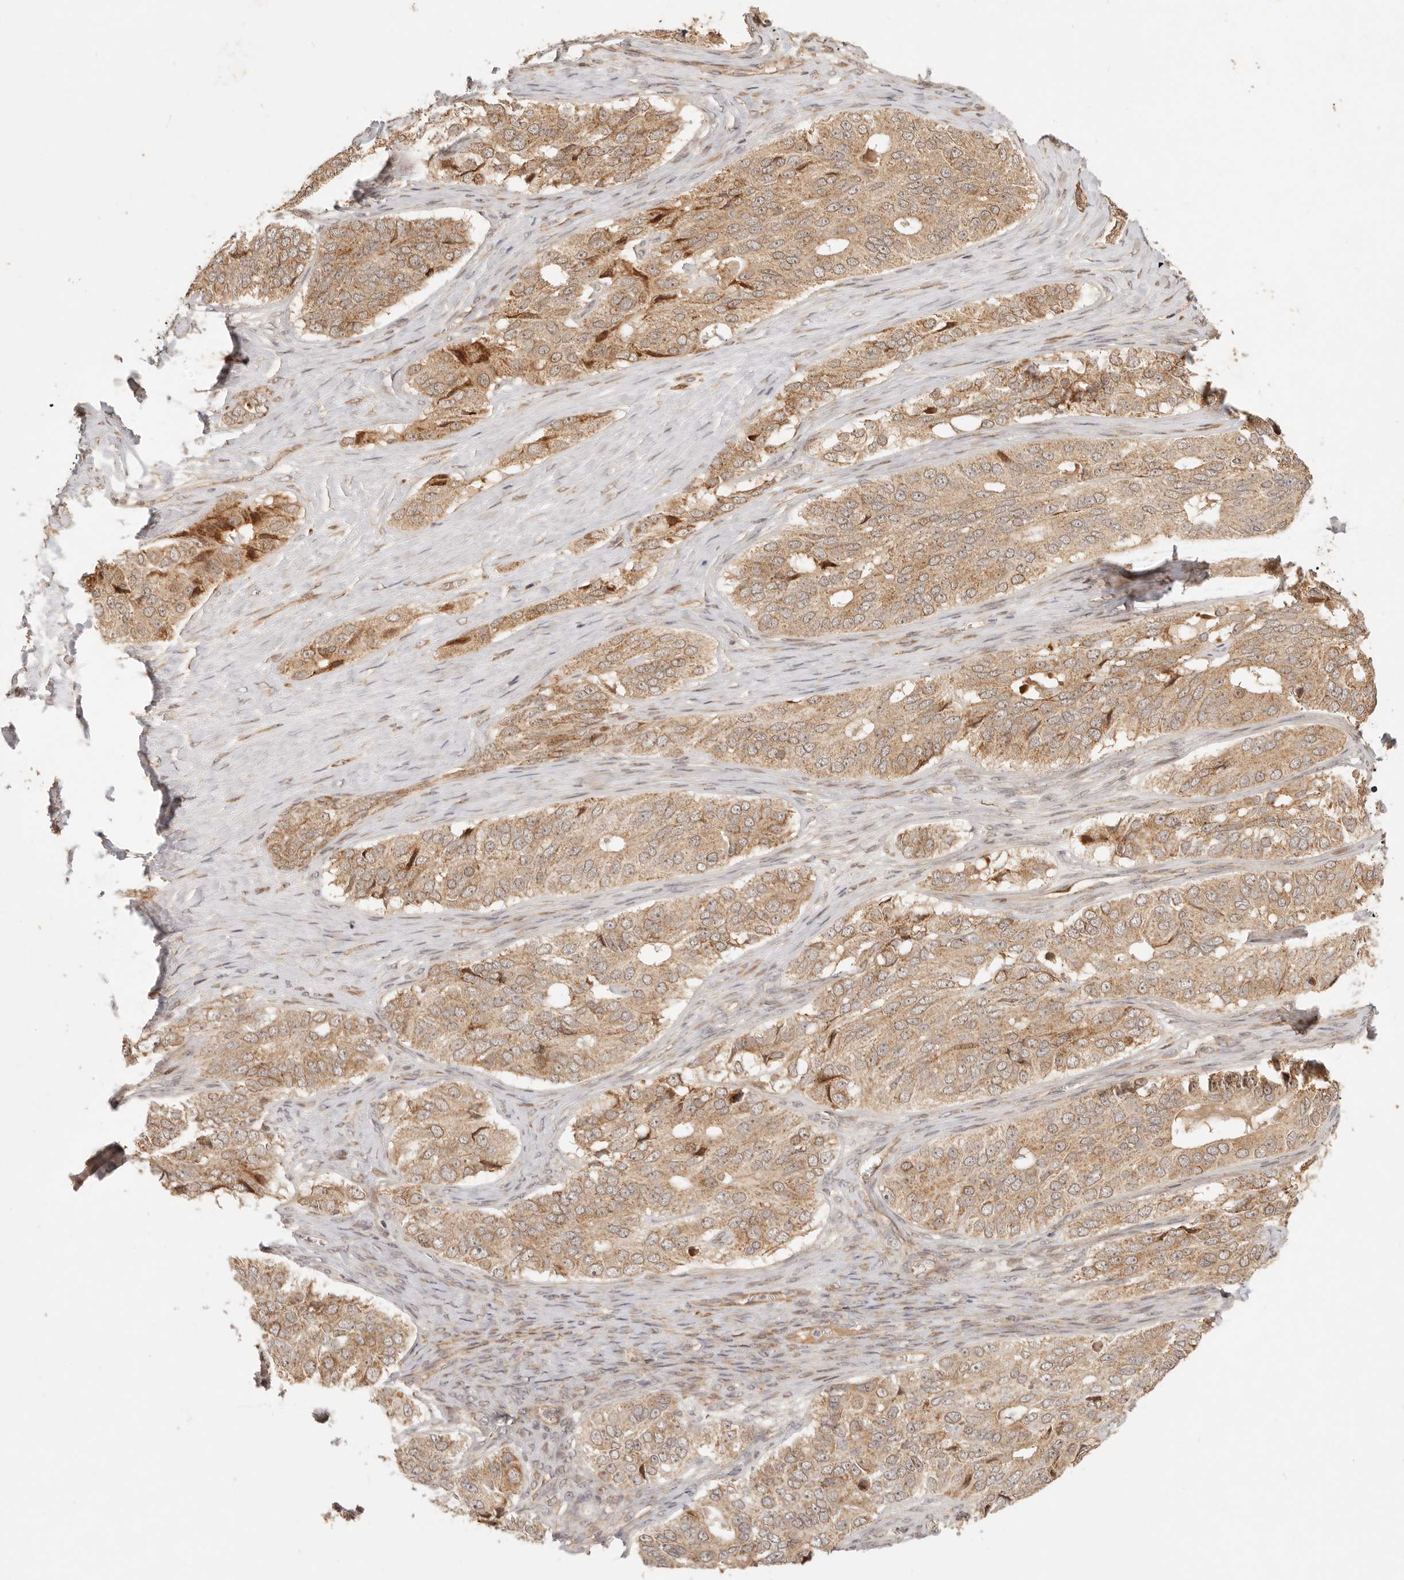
{"staining": {"intensity": "moderate", "quantity": ">75%", "location": "cytoplasmic/membranous"}, "tissue": "ovarian cancer", "cell_type": "Tumor cells", "image_type": "cancer", "snomed": [{"axis": "morphology", "description": "Carcinoma, endometroid"}, {"axis": "topography", "description": "Ovary"}], "caption": "Immunohistochemical staining of human endometroid carcinoma (ovarian) exhibits medium levels of moderate cytoplasmic/membranous protein expression in approximately >75% of tumor cells.", "gene": "TIMM17A", "patient": {"sex": "female", "age": 51}}